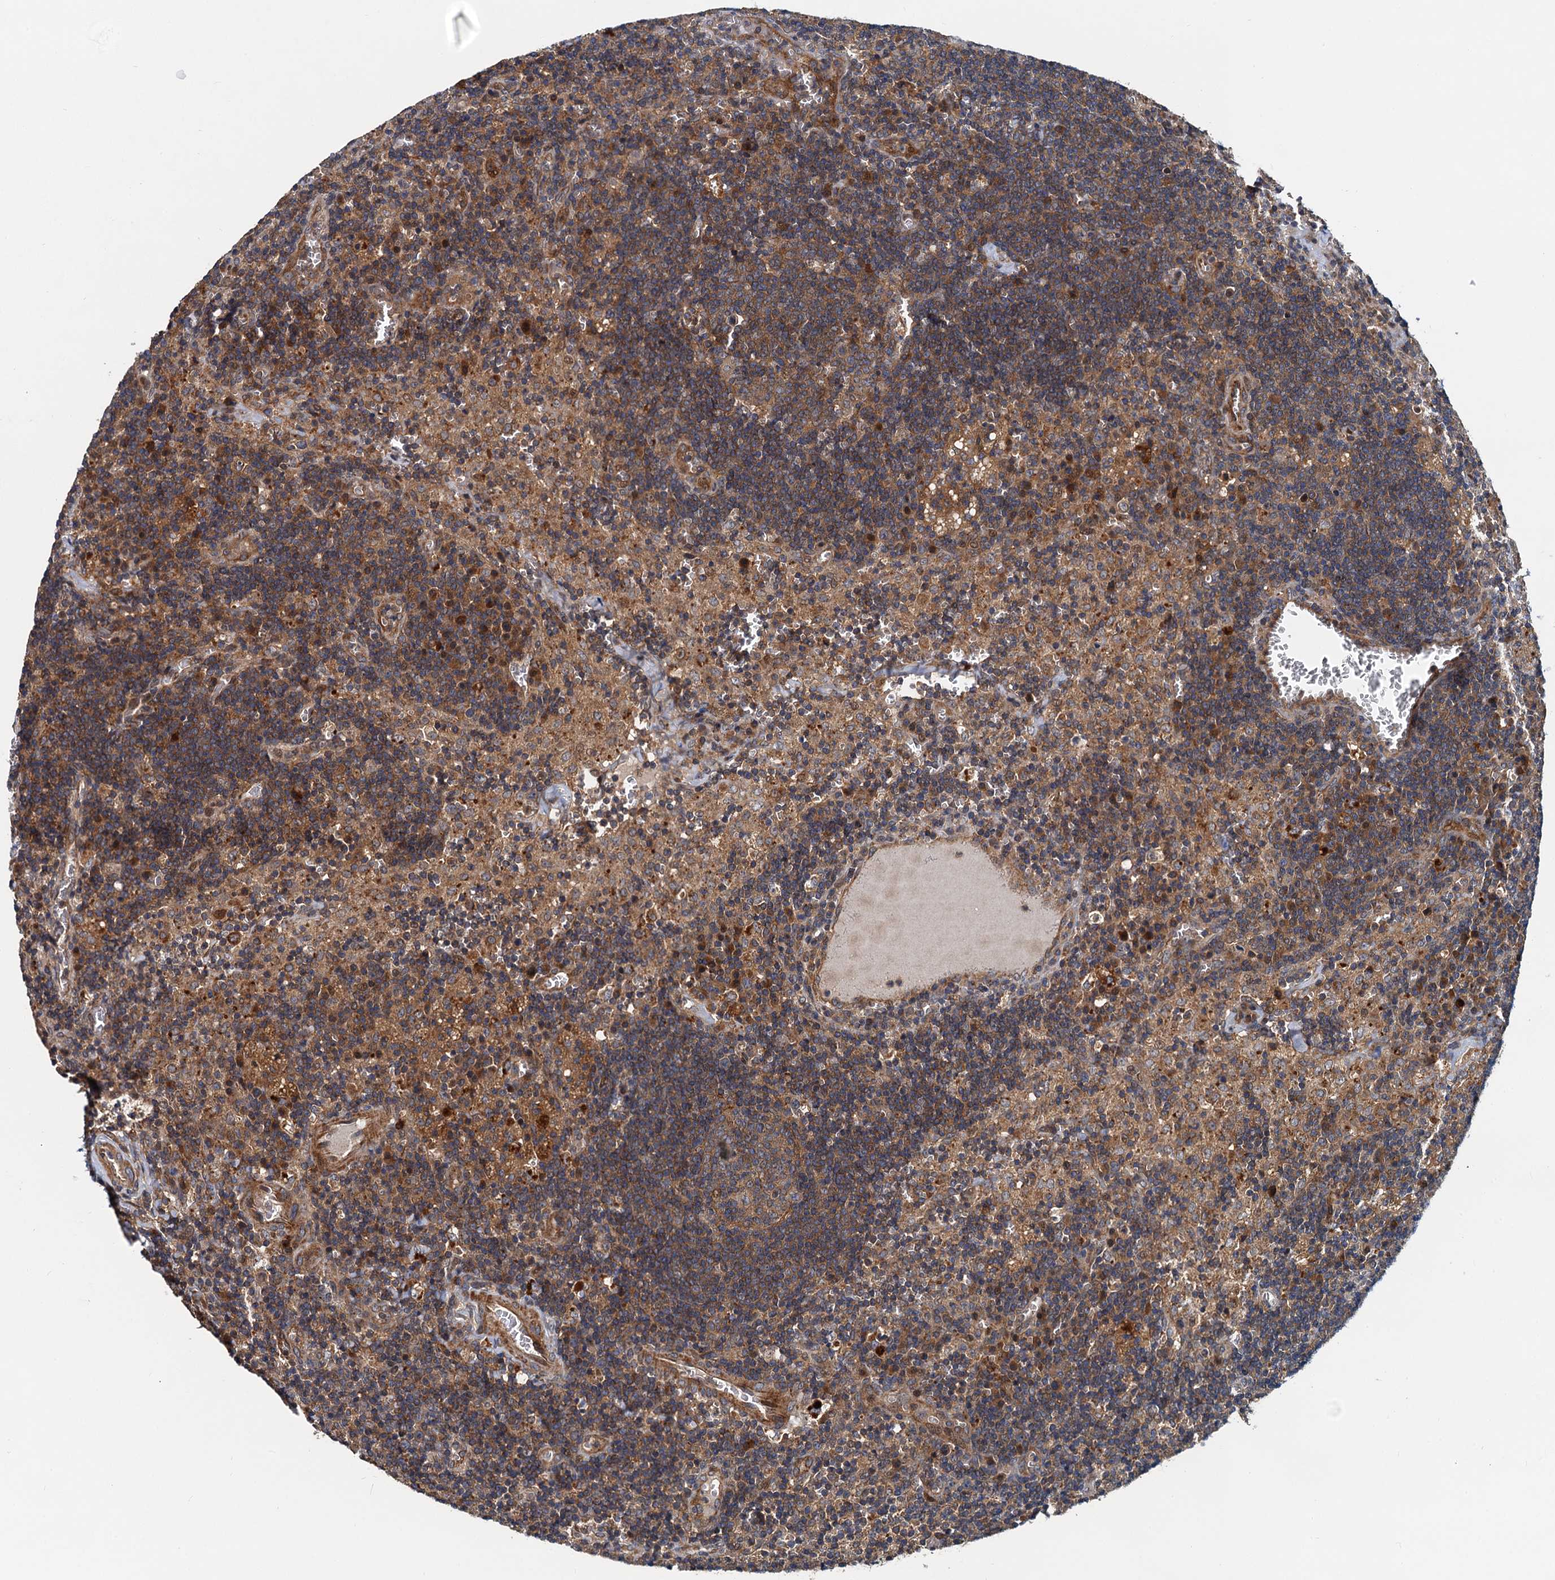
{"staining": {"intensity": "moderate", "quantity": ">75%", "location": "cytoplasmic/membranous"}, "tissue": "lymph node", "cell_type": "Germinal center cells", "image_type": "normal", "snomed": [{"axis": "morphology", "description": "Normal tissue, NOS"}, {"axis": "topography", "description": "Lymph node"}], "caption": "A micrograph of human lymph node stained for a protein displays moderate cytoplasmic/membranous brown staining in germinal center cells. The protein of interest is shown in brown color, while the nuclei are stained blue.", "gene": "EFL1", "patient": {"sex": "male", "age": 58}}